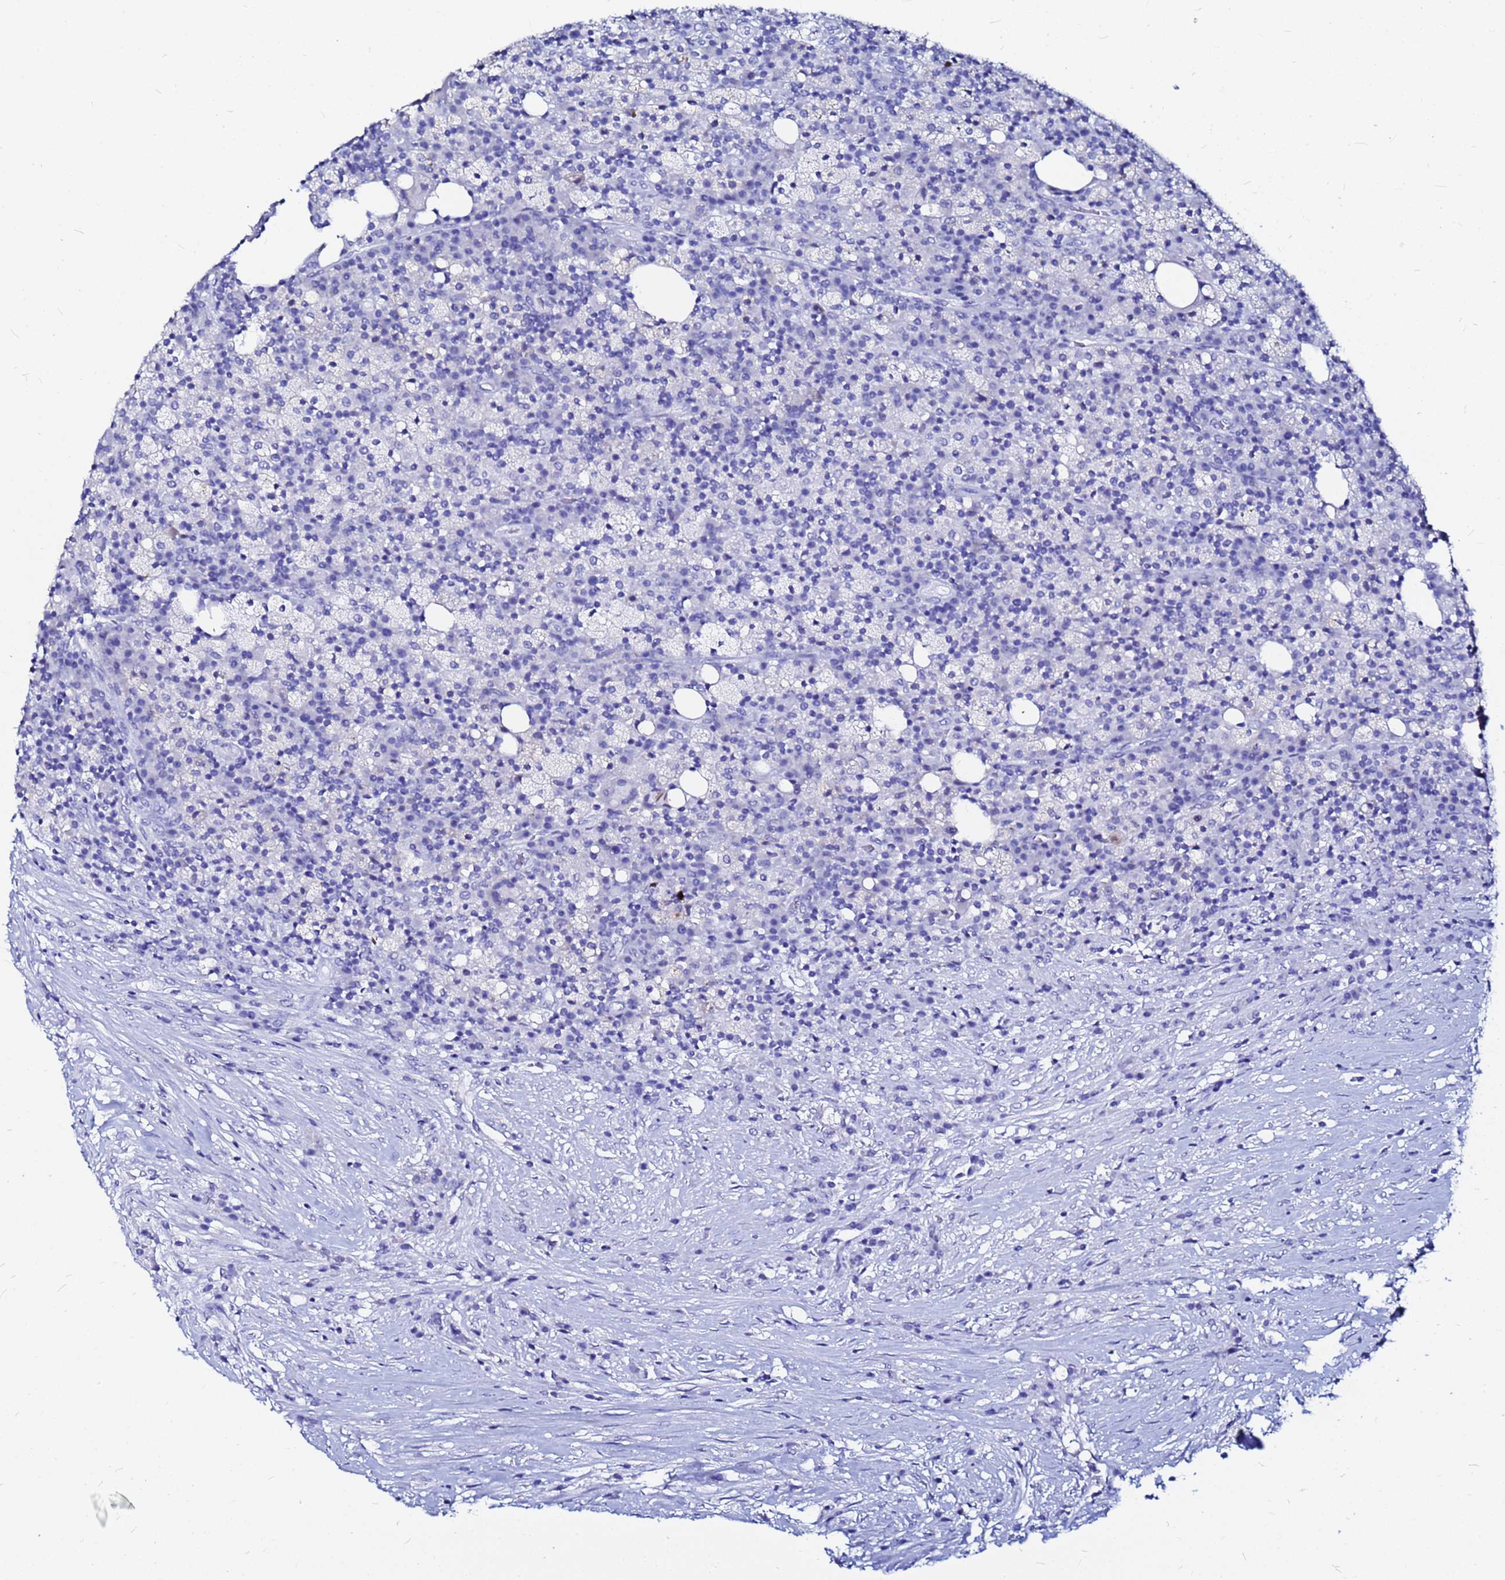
{"staining": {"intensity": "negative", "quantity": "none", "location": "none"}, "tissue": "colorectal cancer", "cell_type": "Tumor cells", "image_type": "cancer", "snomed": [{"axis": "morphology", "description": "Adenocarcinoma, NOS"}, {"axis": "topography", "description": "Colon"}], "caption": "High power microscopy histopathology image of an immunohistochemistry micrograph of adenocarcinoma (colorectal), revealing no significant expression in tumor cells.", "gene": "PPP1R14C", "patient": {"sex": "male", "age": 83}}